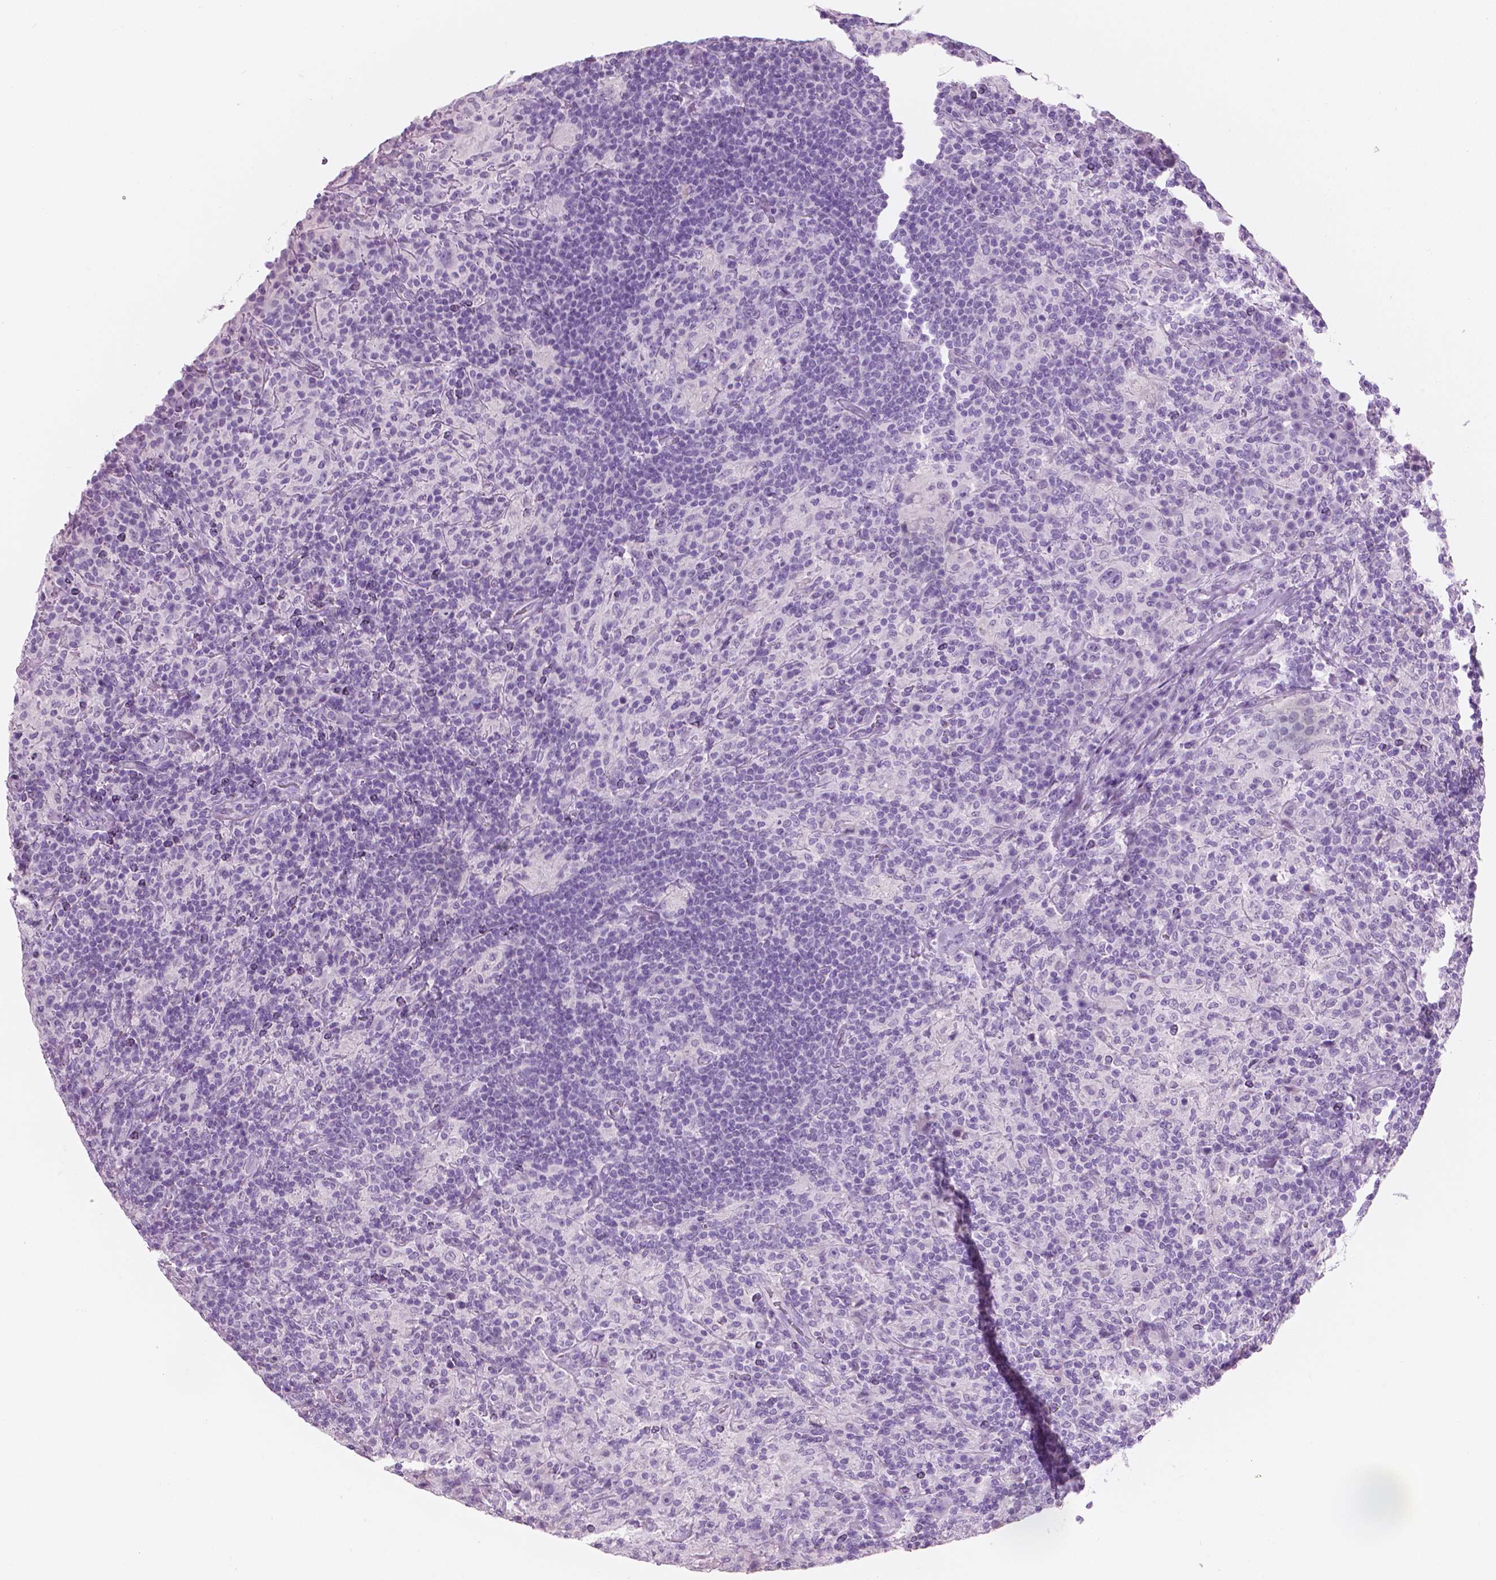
{"staining": {"intensity": "negative", "quantity": "none", "location": "none"}, "tissue": "lymphoma", "cell_type": "Tumor cells", "image_type": "cancer", "snomed": [{"axis": "morphology", "description": "Hodgkin's disease, NOS"}, {"axis": "topography", "description": "Lymph node"}], "caption": "IHC micrograph of neoplastic tissue: Hodgkin's disease stained with DAB (3,3'-diaminobenzidine) demonstrates no significant protein positivity in tumor cells.", "gene": "PLIN4", "patient": {"sex": "male", "age": 70}}